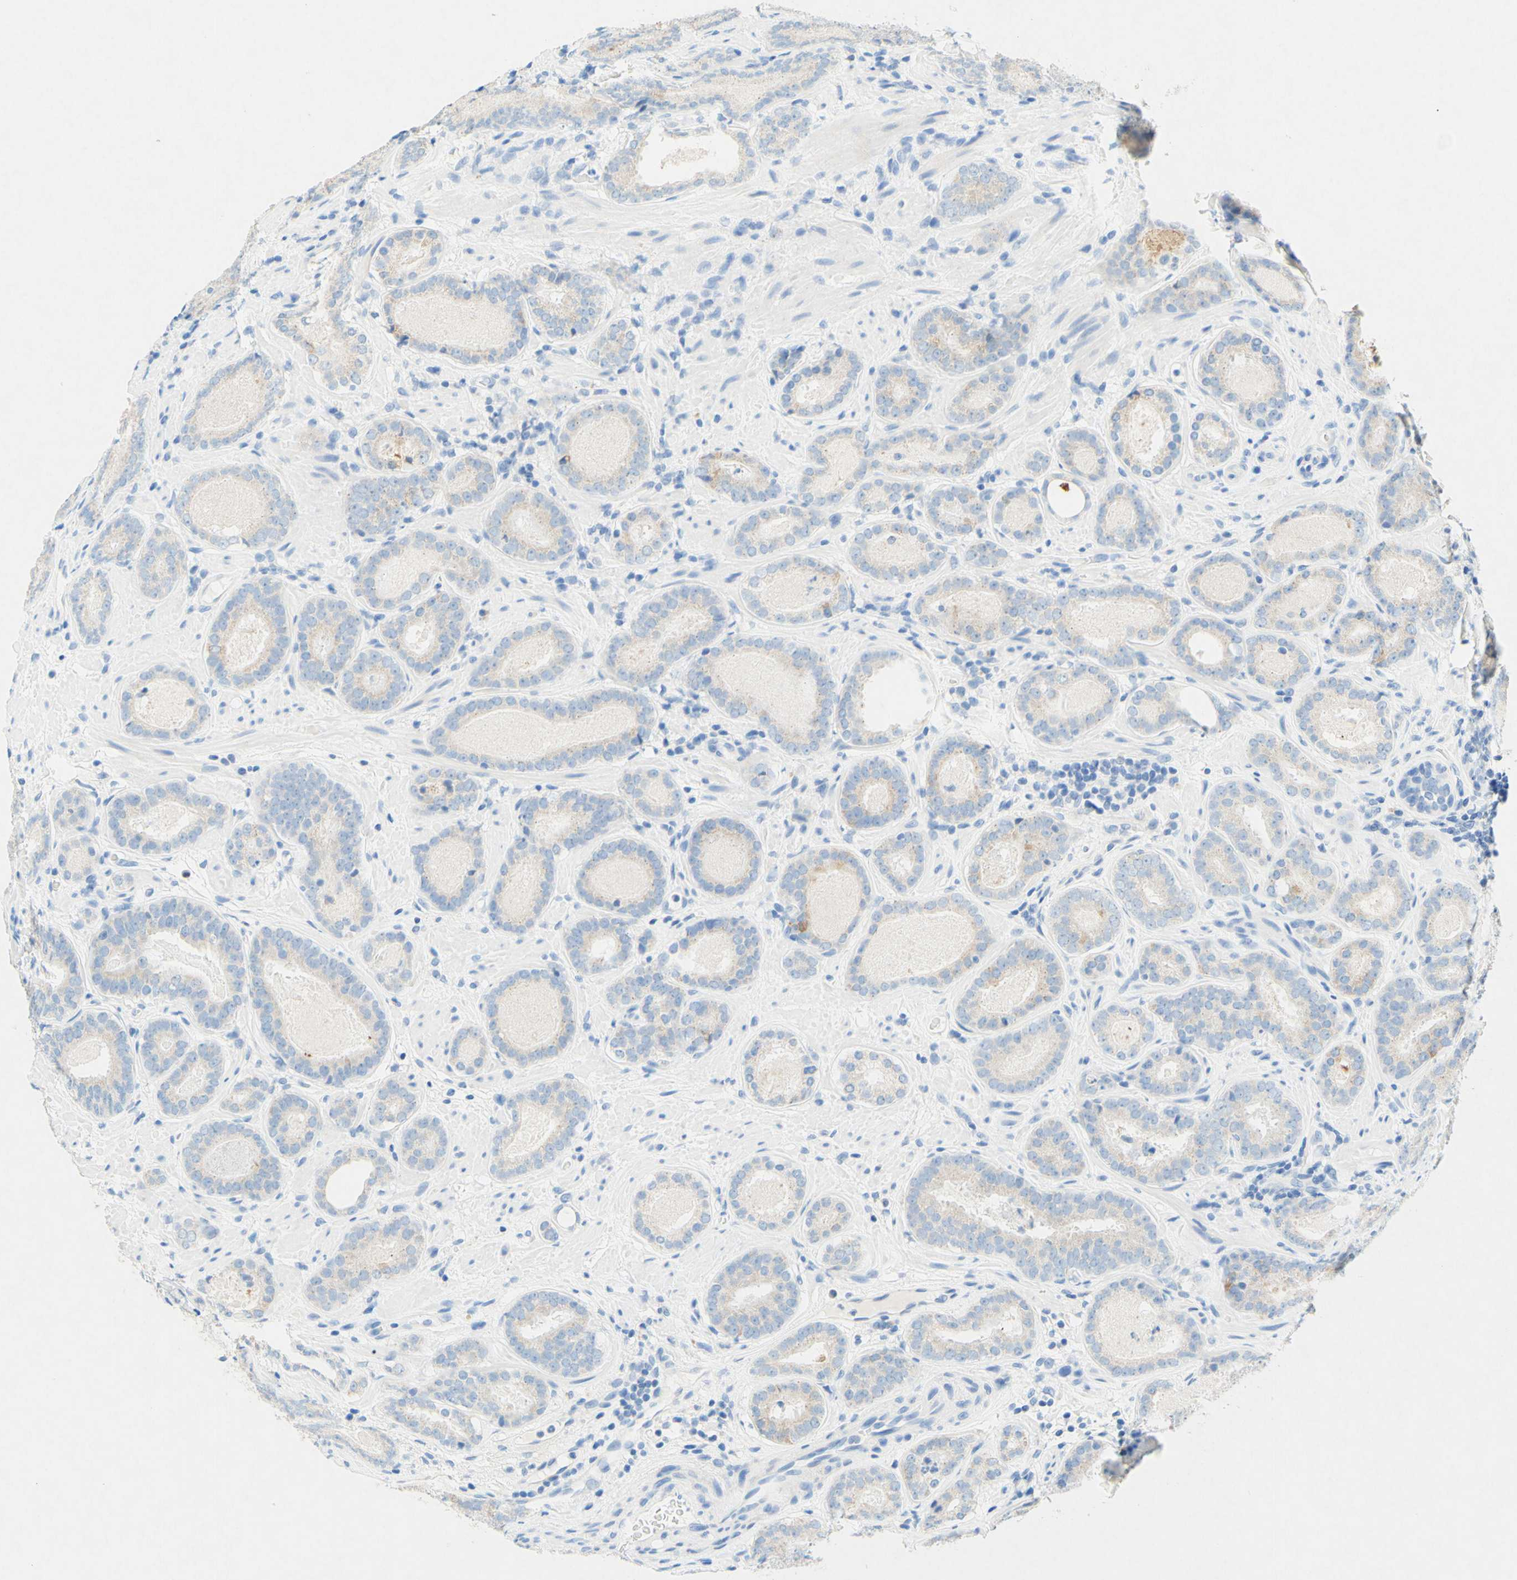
{"staining": {"intensity": "weak", "quantity": "25%-75%", "location": "cytoplasmic/membranous"}, "tissue": "prostate cancer", "cell_type": "Tumor cells", "image_type": "cancer", "snomed": [{"axis": "morphology", "description": "Adenocarcinoma, Low grade"}, {"axis": "topography", "description": "Prostate"}], "caption": "Immunohistochemical staining of human low-grade adenocarcinoma (prostate) reveals low levels of weak cytoplasmic/membranous protein staining in about 25%-75% of tumor cells.", "gene": "SLC46A1", "patient": {"sex": "male", "age": 69}}